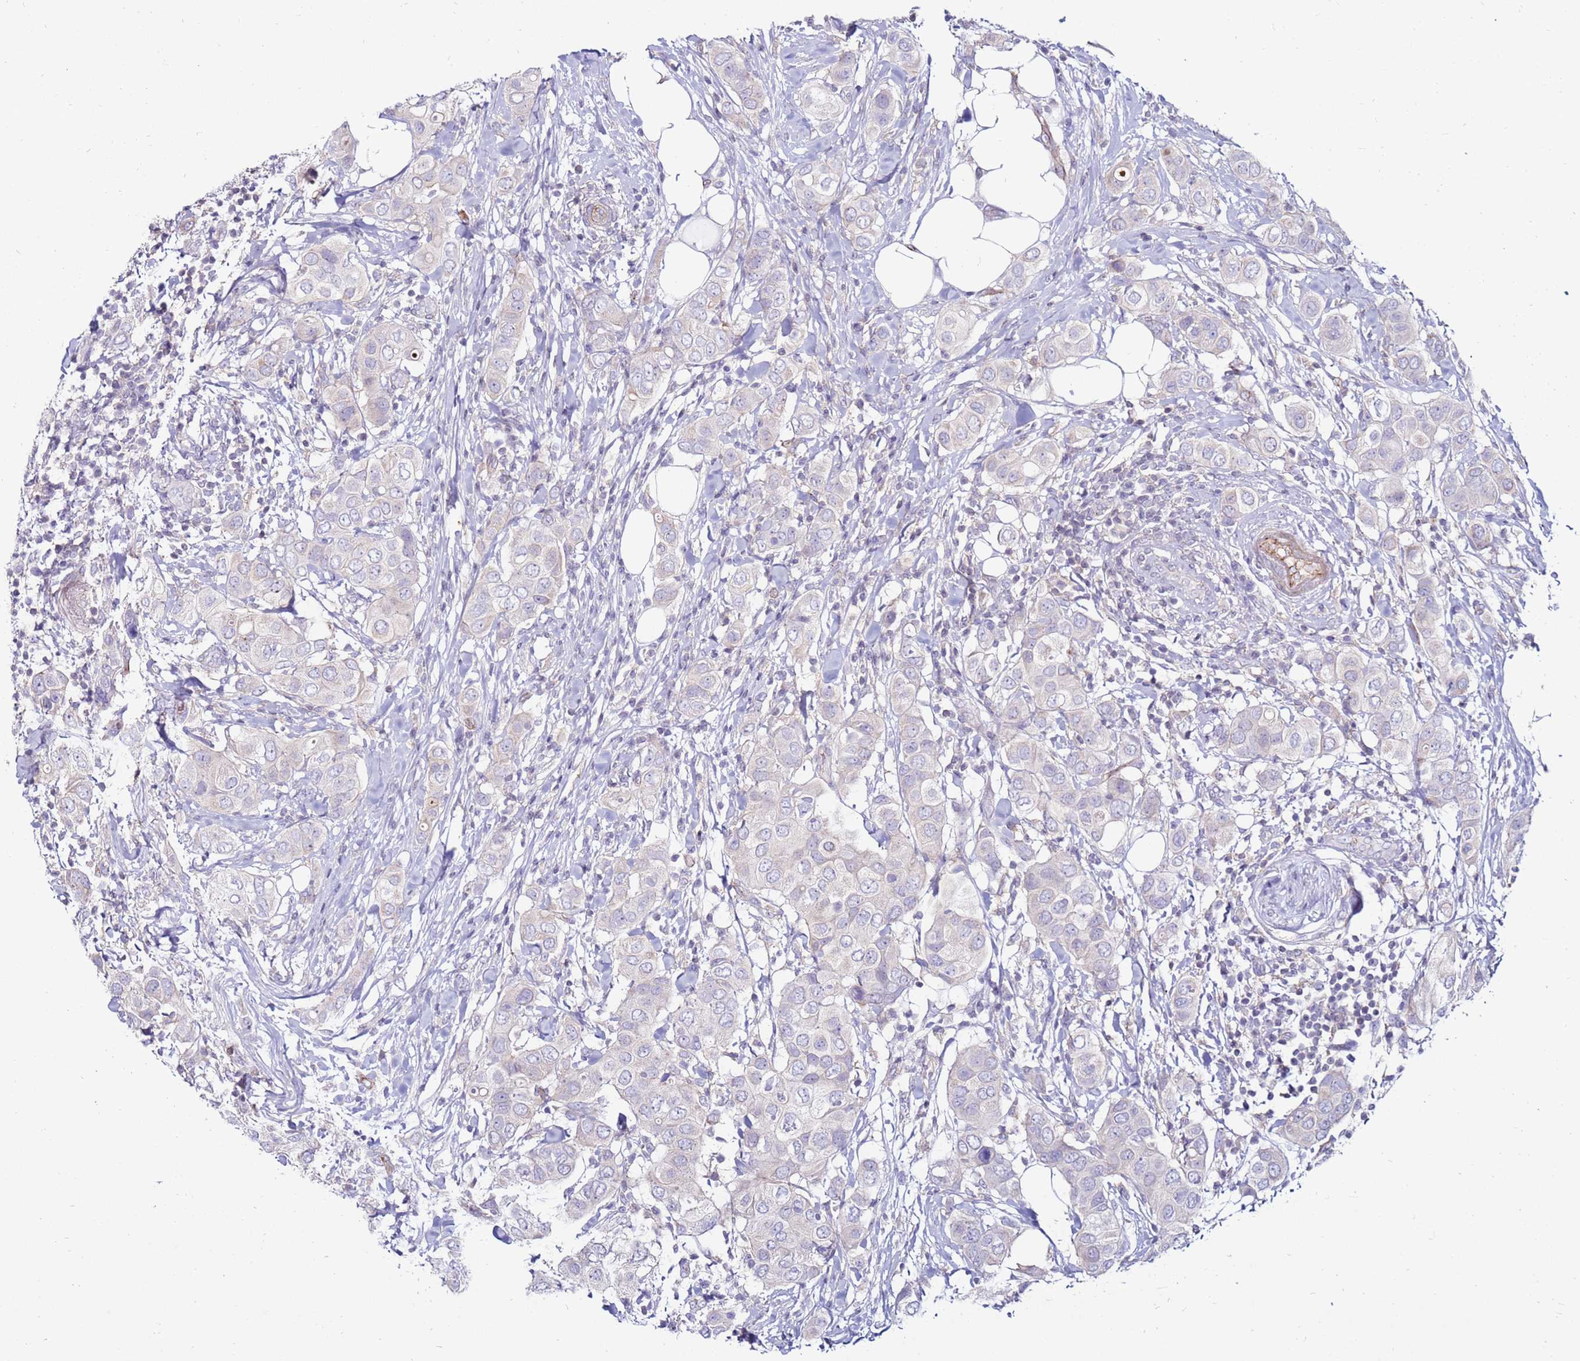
{"staining": {"intensity": "negative", "quantity": "none", "location": "none"}, "tissue": "breast cancer", "cell_type": "Tumor cells", "image_type": "cancer", "snomed": [{"axis": "morphology", "description": "Lobular carcinoma"}, {"axis": "topography", "description": "Breast"}], "caption": "This is a photomicrograph of immunohistochemistry (IHC) staining of lobular carcinoma (breast), which shows no expression in tumor cells. (Immunohistochemistry (ihc), brightfield microscopy, high magnification).", "gene": "CLEC4M", "patient": {"sex": "female", "age": 51}}